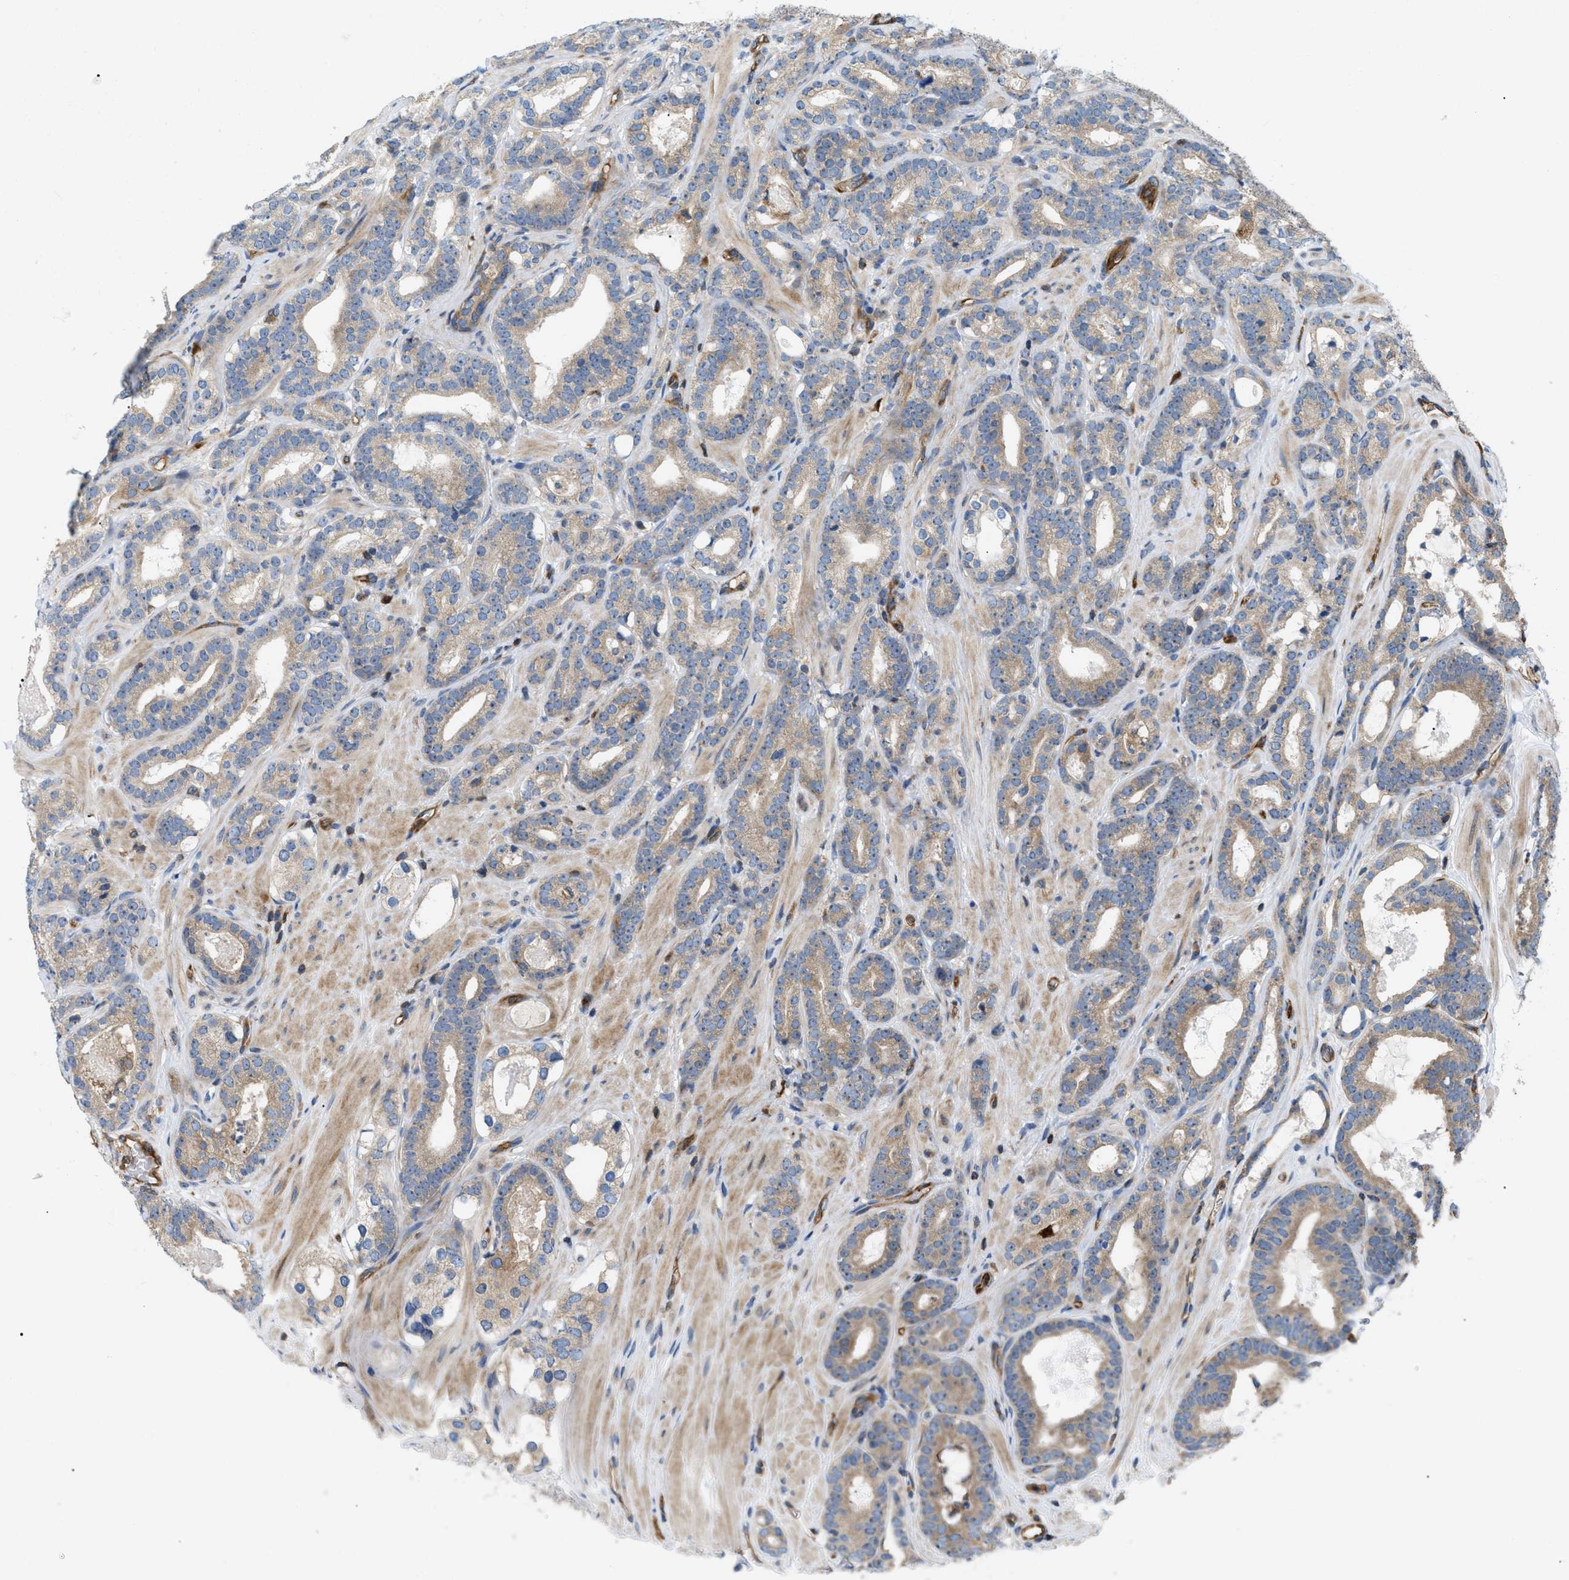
{"staining": {"intensity": "moderate", "quantity": ">75%", "location": "cytoplasmic/membranous"}, "tissue": "prostate cancer", "cell_type": "Tumor cells", "image_type": "cancer", "snomed": [{"axis": "morphology", "description": "Adenocarcinoma, High grade"}, {"axis": "topography", "description": "Prostate"}], "caption": "Protein staining by IHC displays moderate cytoplasmic/membranous positivity in about >75% of tumor cells in prostate high-grade adenocarcinoma.", "gene": "ATP2A3", "patient": {"sex": "male", "age": 60}}